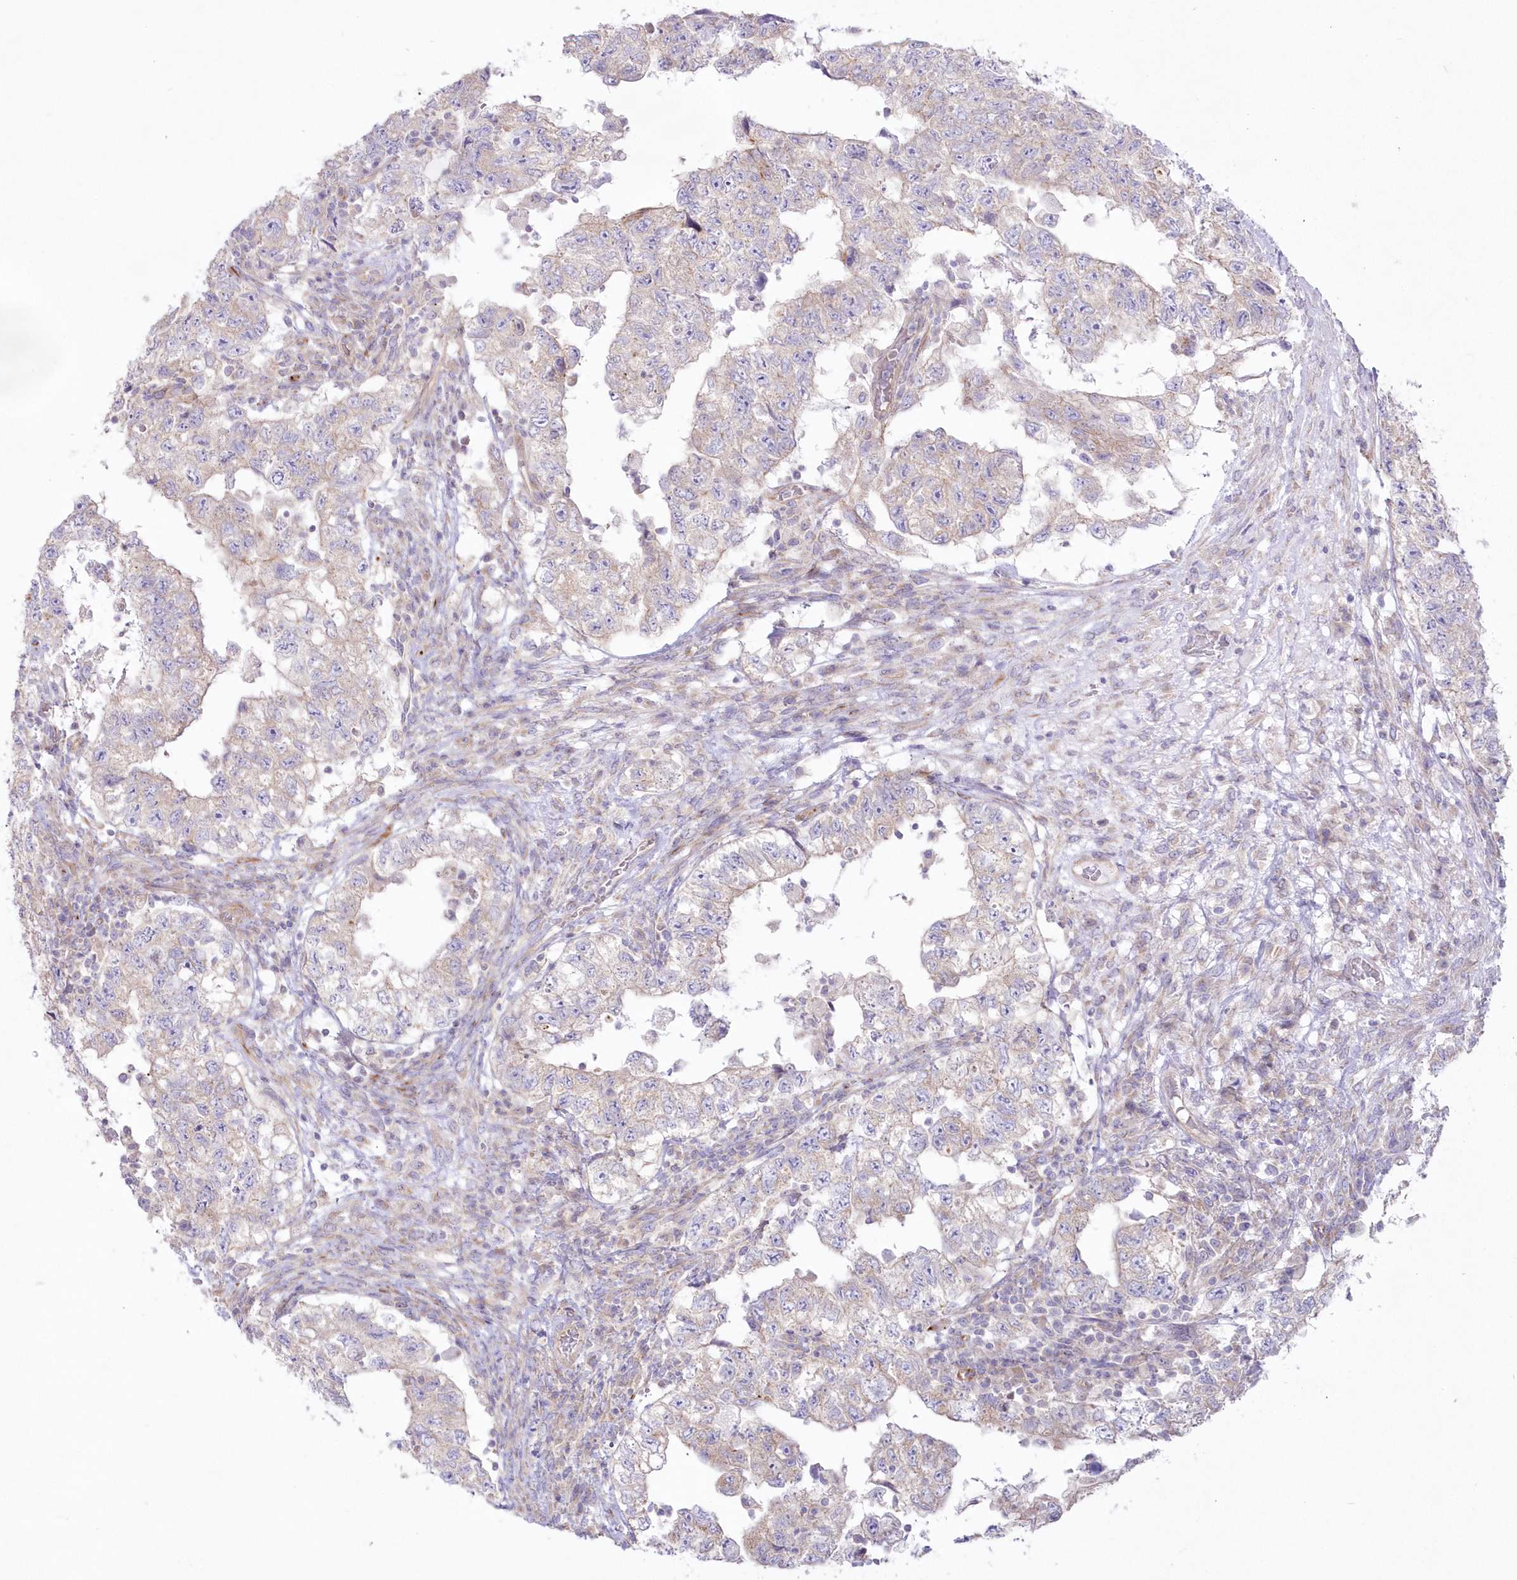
{"staining": {"intensity": "weak", "quantity": "<25%", "location": "cytoplasmic/membranous"}, "tissue": "testis cancer", "cell_type": "Tumor cells", "image_type": "cancer", "snomed": [{"axis": "morphology", "description": "Carcinoma, Embryonal, NOS"}, {"axis": "topography", "description": "Testis"}], "caption": "Tumor cells are negative for brown protein staining in testis cancer.", "gene": "ZNF843", "patient": {"sex": "male", "age": 36}}